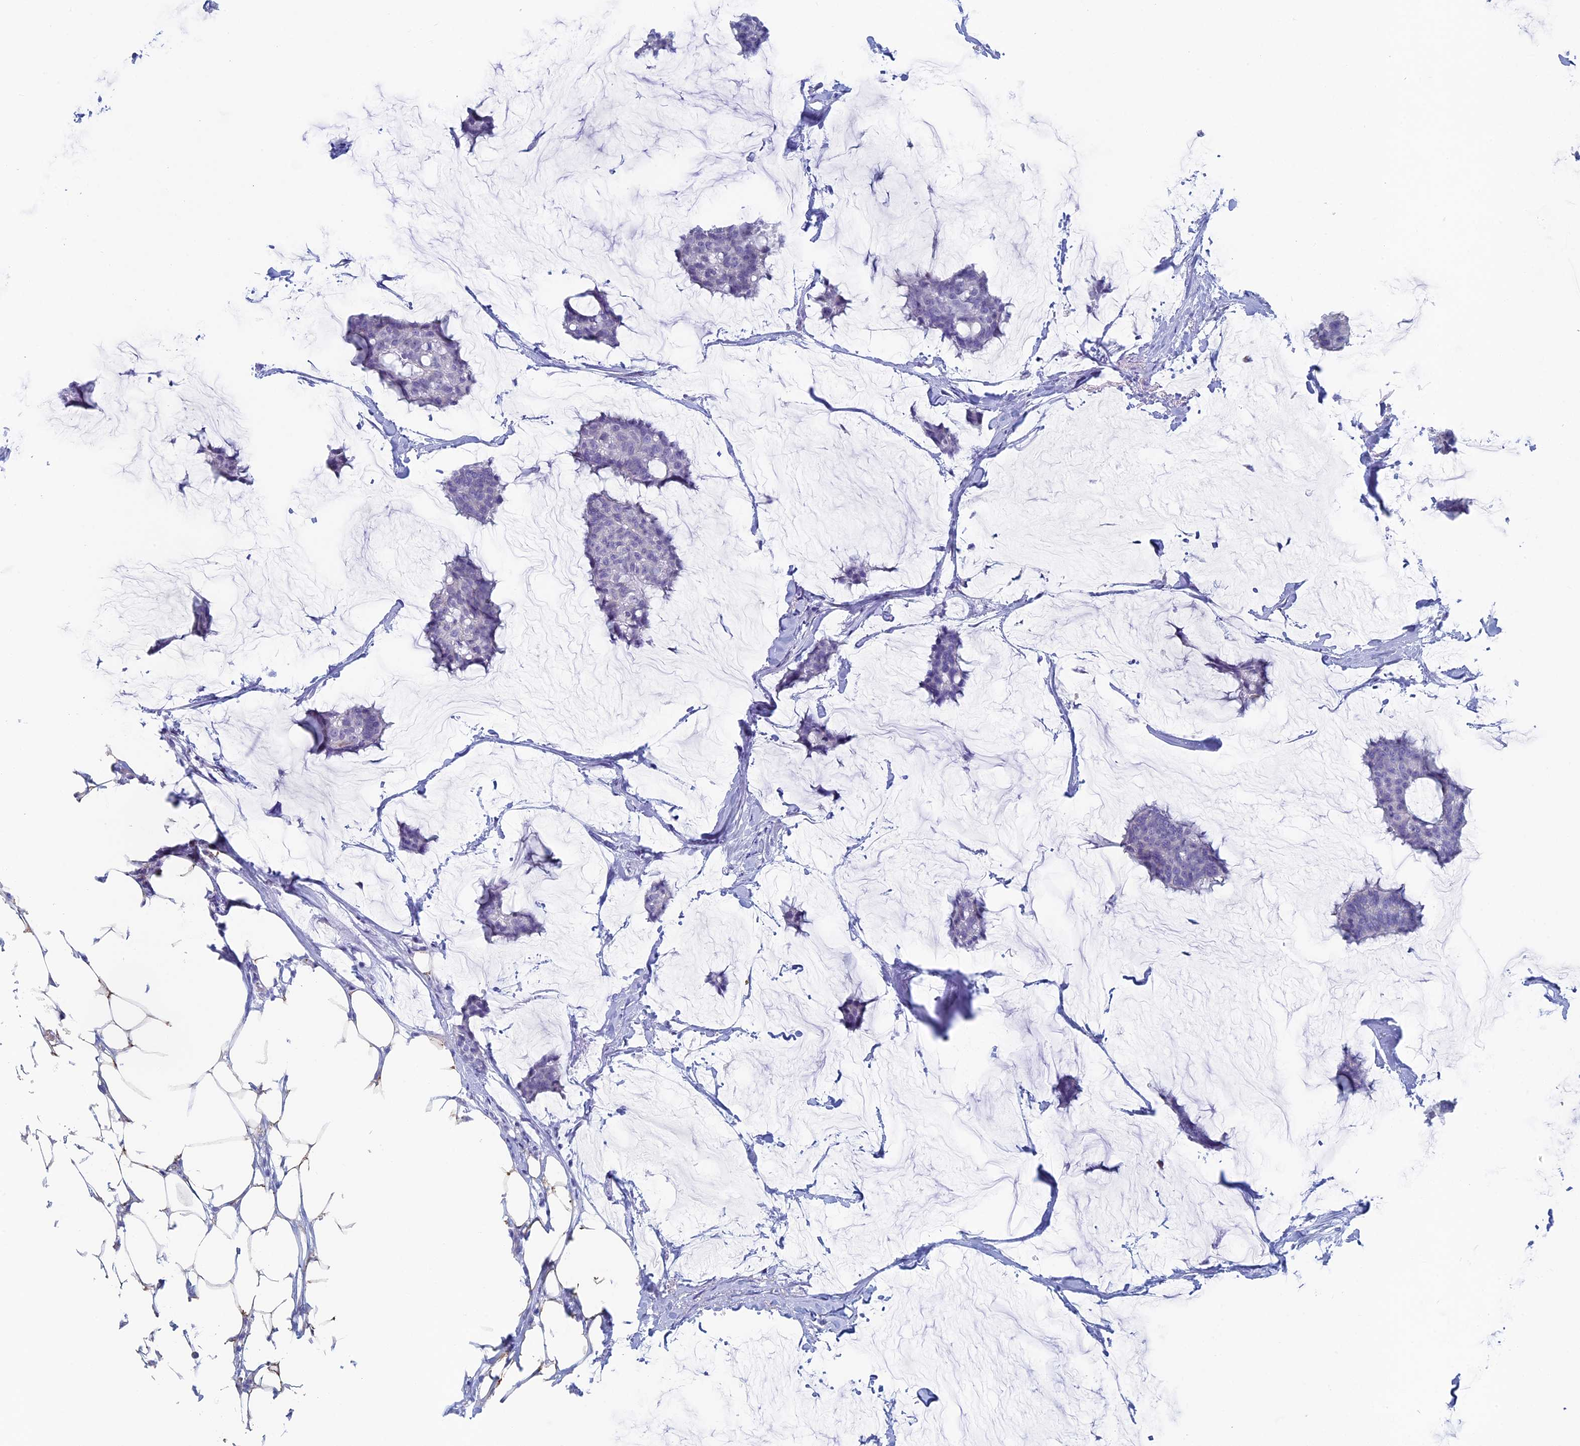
{"staining": {"intensity": "negative", "quantity": "none", "location": "none"}, "tissue": "breast cancer", "cell_type": "Tumor cells", "image_type": "cancer", "snomed": [{"axis": "morphology", "description": "Duct carcinoma"}, {"axis": "topography", "description": "Breast"}], "caption": "Immunohistochemistry of human invasive ductal carcinoma (breast) shows no expression in tumor cells. The staining was performed using DAB to visualize the protein expression in brown, while the nuclei were stained in blue with hematoxylin (Magnification: 20x).", "gene": "MAGEB6", "patient": {"sex": "female", "age": 93}}